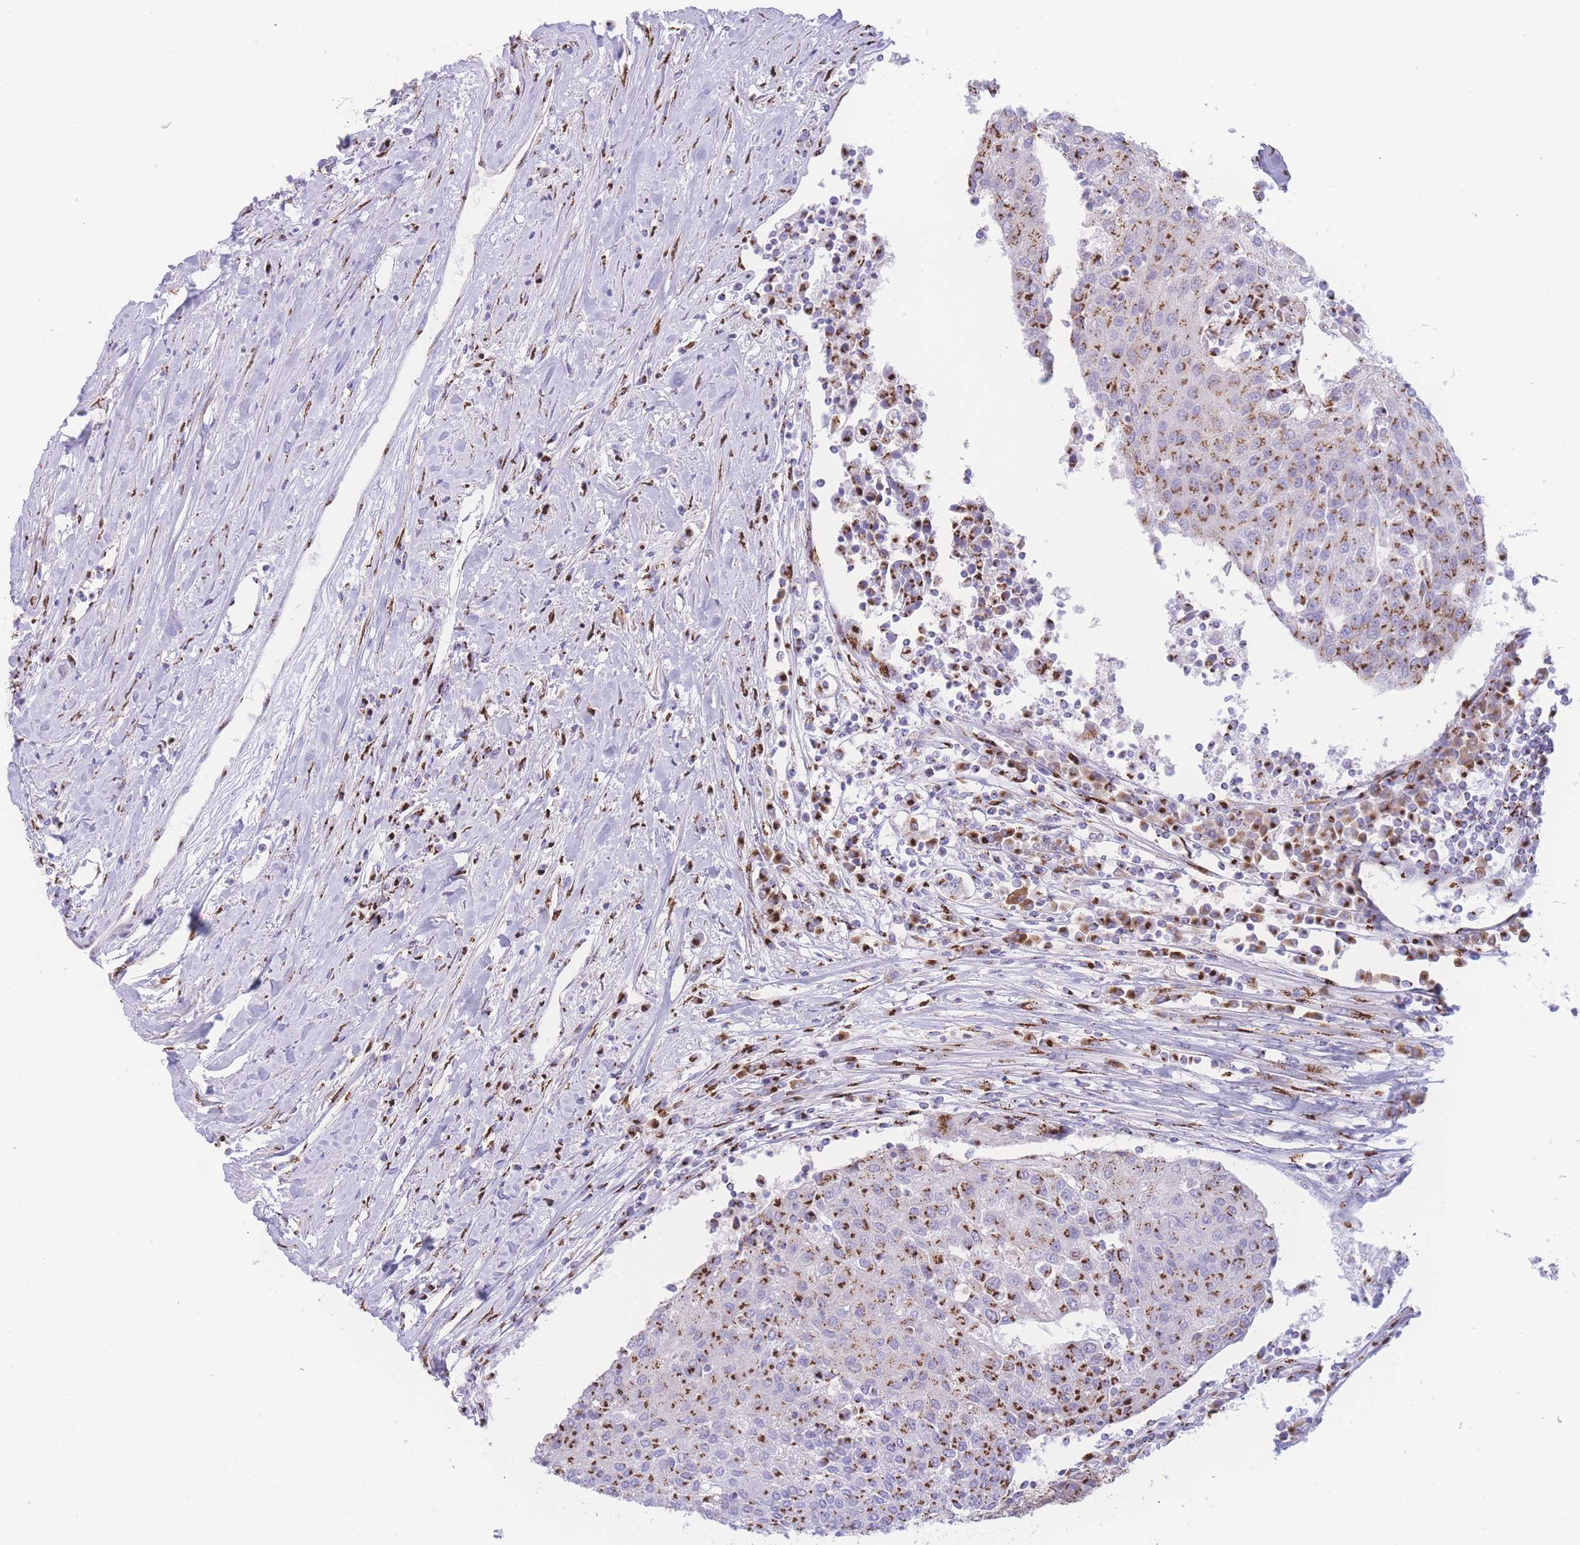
{"staining": {"intensity": "moderate", "quantity": ">75%", "location": "cytoplasmic/membranous"}, "tissue": "urothelial cancer", "cell_type": "Tumor cells", "image_type": "cancer", "snomed": [{"axis": "morphology", "description": "Urothelial carcinoma, High grade"}, {"axis": "topography", "description": "Urinary bladder"}], "caption": "IHC micrograph of urothelial cancer stained for a protein (brown), which reveals medium levels of moderate cytoplasmic/membranous expression in about >75% of tumor cells.", "gene": "GOLM2", "patient": {"sex": "female", "age": 85}}